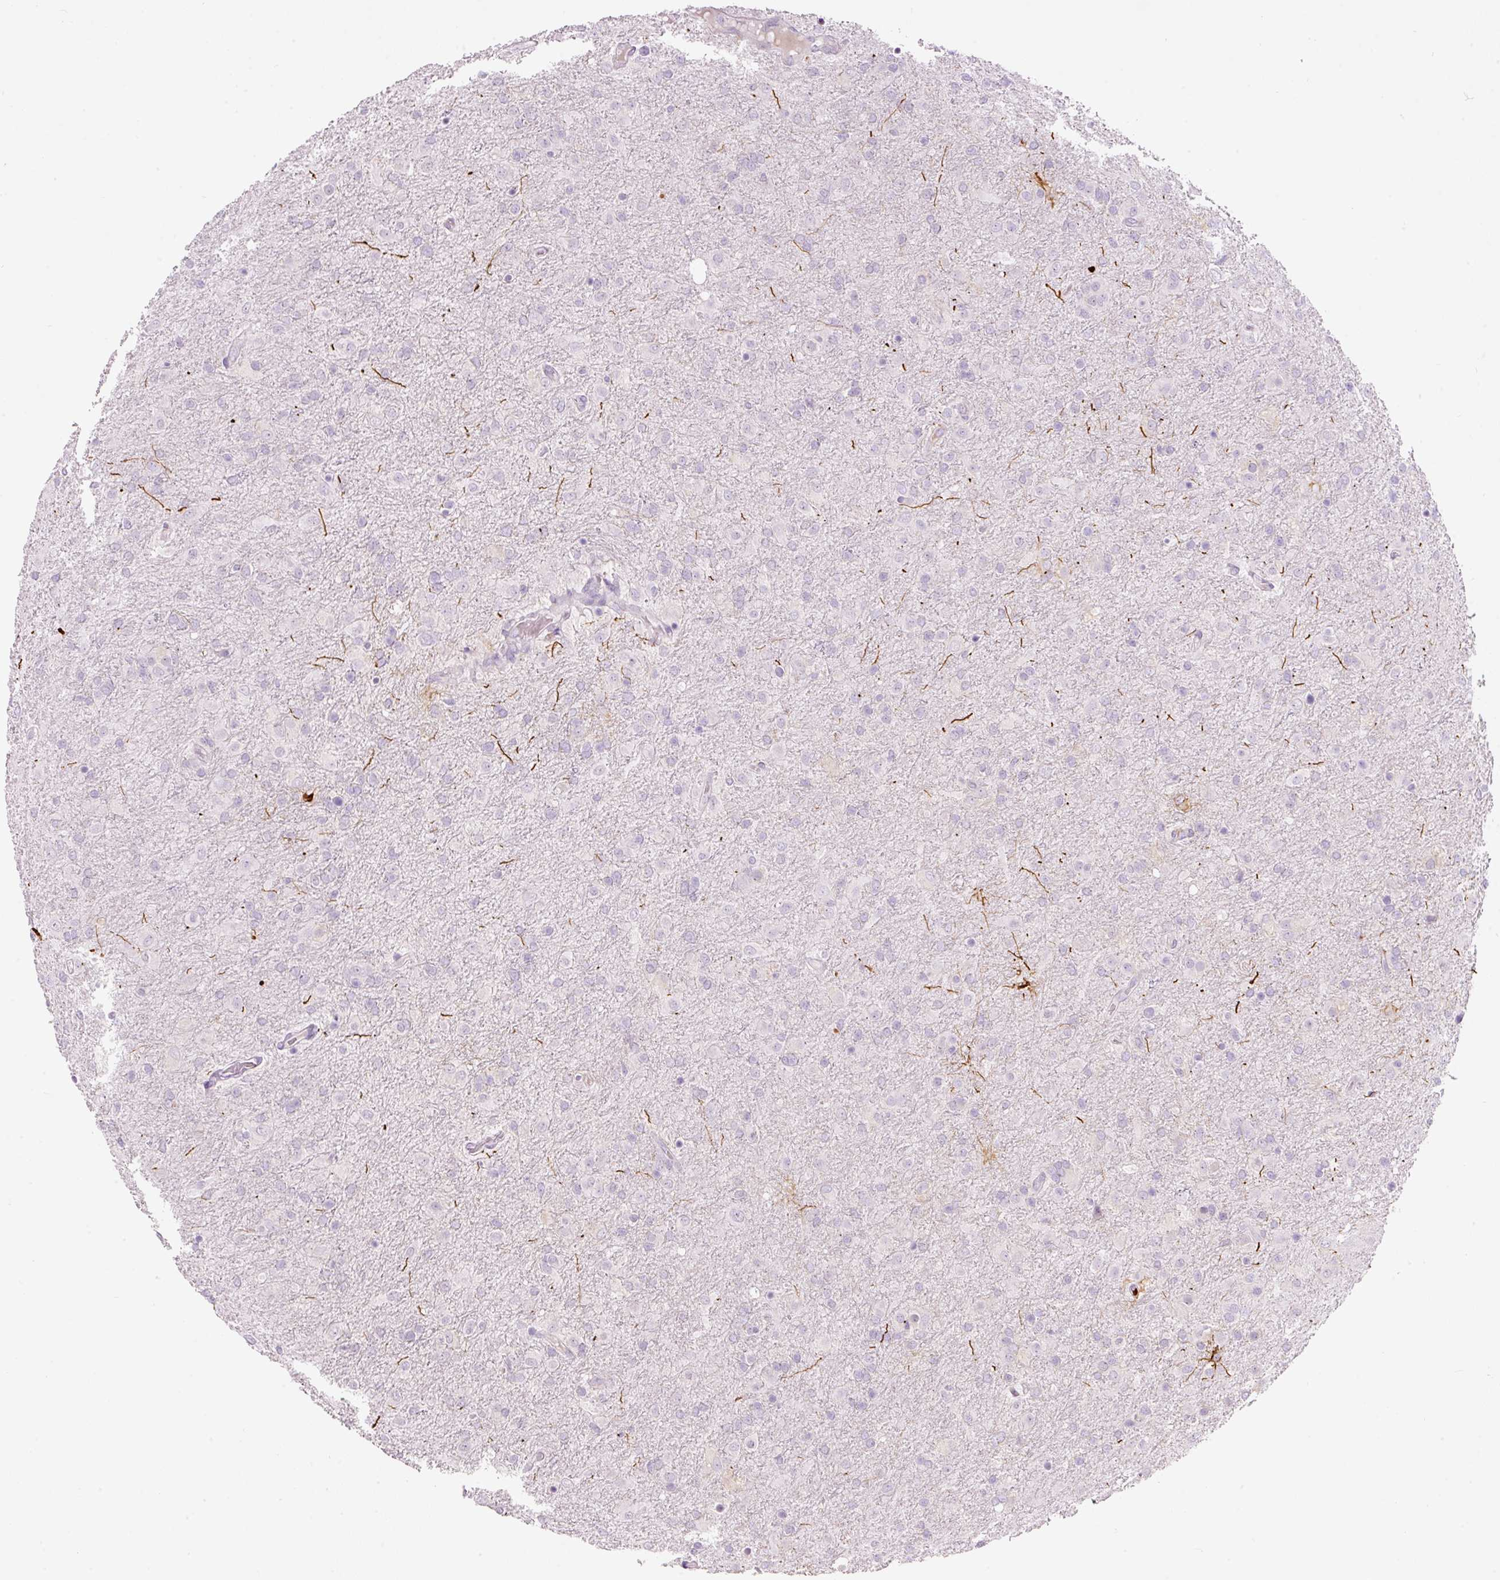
{"staining": {"intensity": "negative", "quantity": "none", "location": "none"}, "tissue": "glioma", "cell_type": "Tumor cells", "image_type": "cancer", "snomed": [{"axis": "morphology", "description": "Glioma, malignant, Low grade"}, {"axis": "topography", "description": "Brain"}], "caption": "Glioma was stained to show a protein in brown. There is no significant staining in tumor cells.", "gene": "RSPO2", "patient": {"sex": "male", "age": 65}}